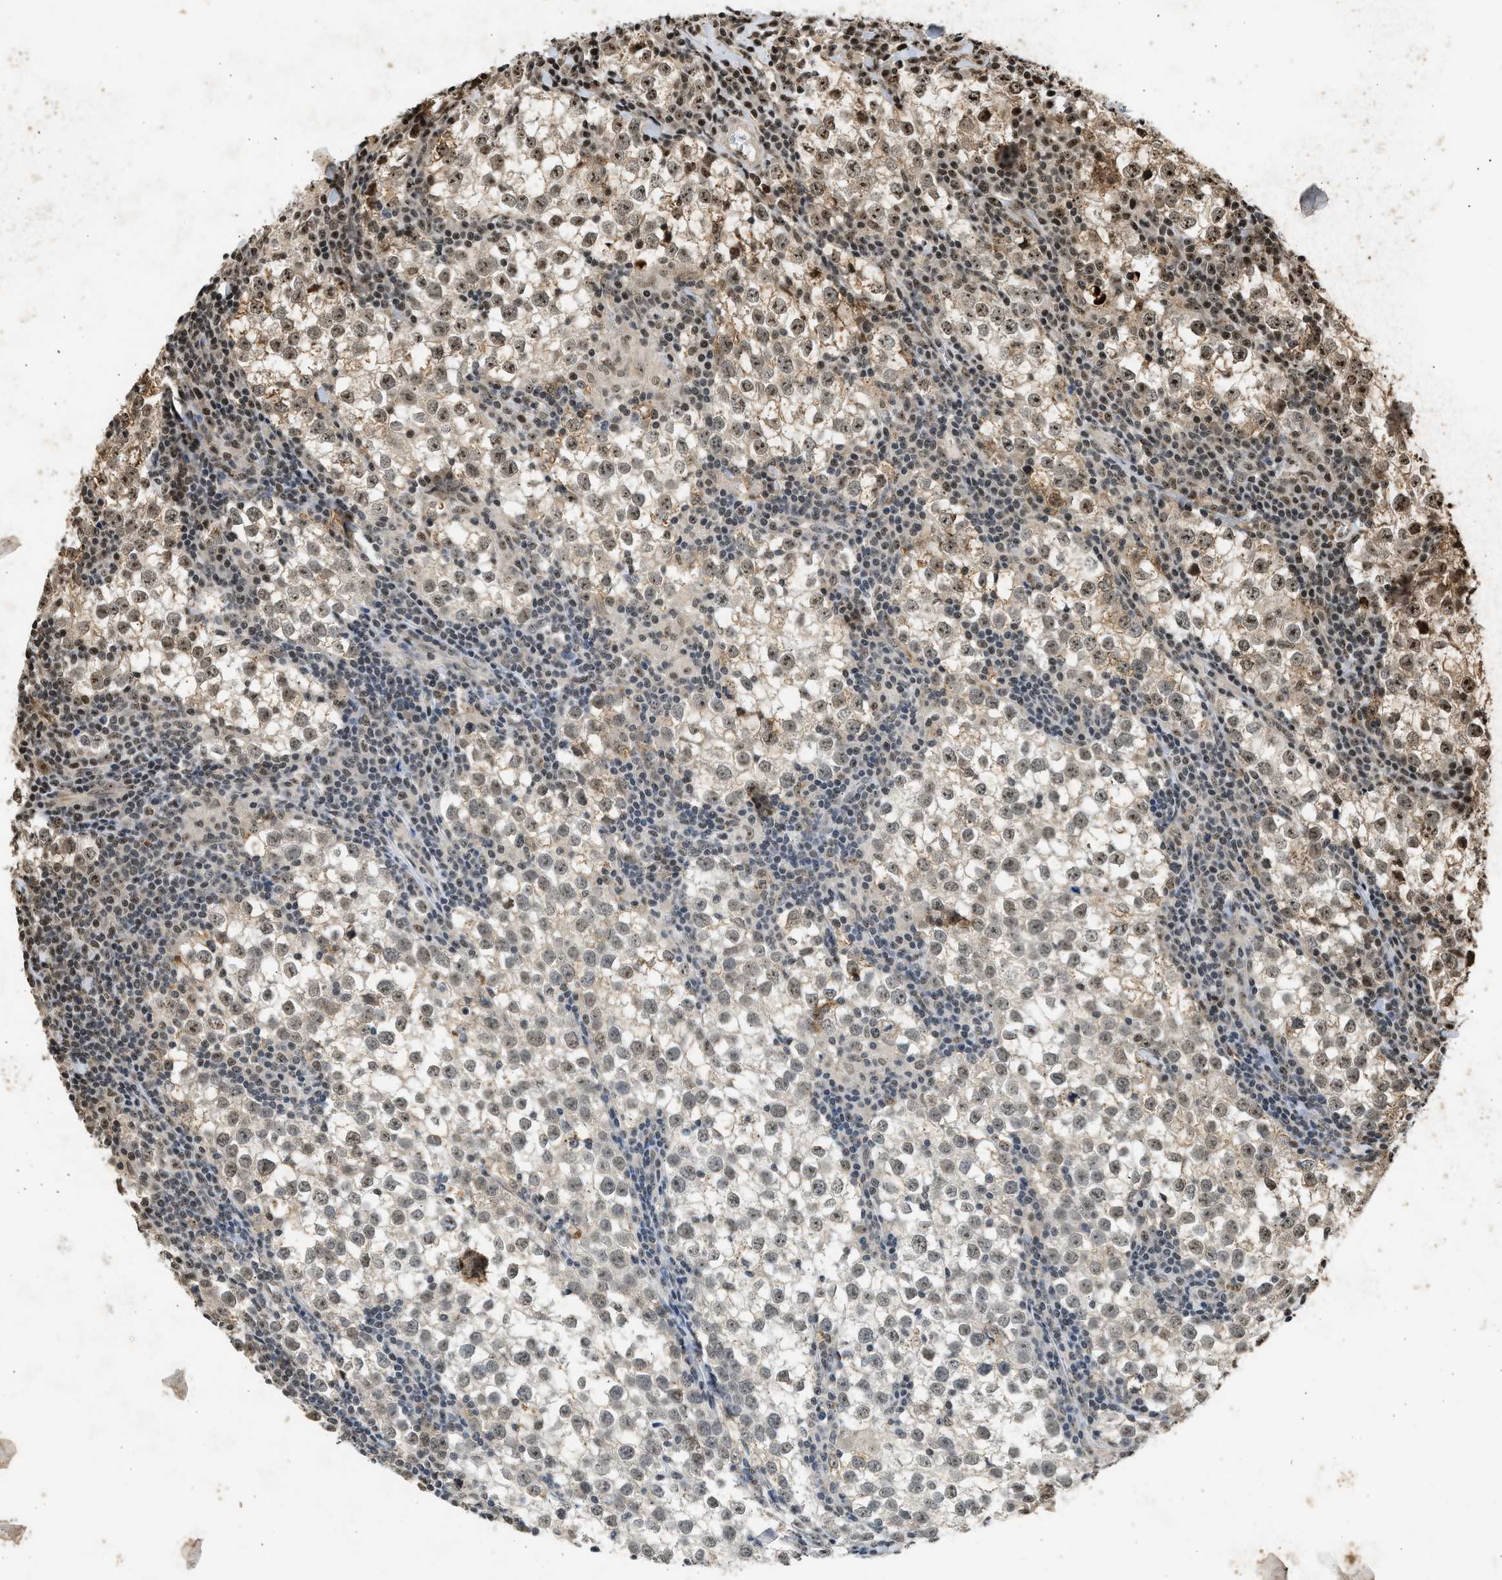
{"staining": {"intensity": "strong", "quantity": ">75%", "location": "nuclear"}, "tissue": "testis cancer", "cell_type": "Tumor cells", "image_type": "cancer", "snomed": [{"axis": "morphology", "description": "Seminoma, NOS"}, {"axis": "morphology", "description": "Carcinoma, Embryonal, NOS"}, {"axis": "topography", "description": "Testis"}], "caption": "Testis cancer (seminoma) stained with DAB immunohistochemistry reveals high levels of strong nuclear staining in about >75% of tumor cells.", "gene": "TFDP2", "patient": {"sex": "male", "age": 36}}